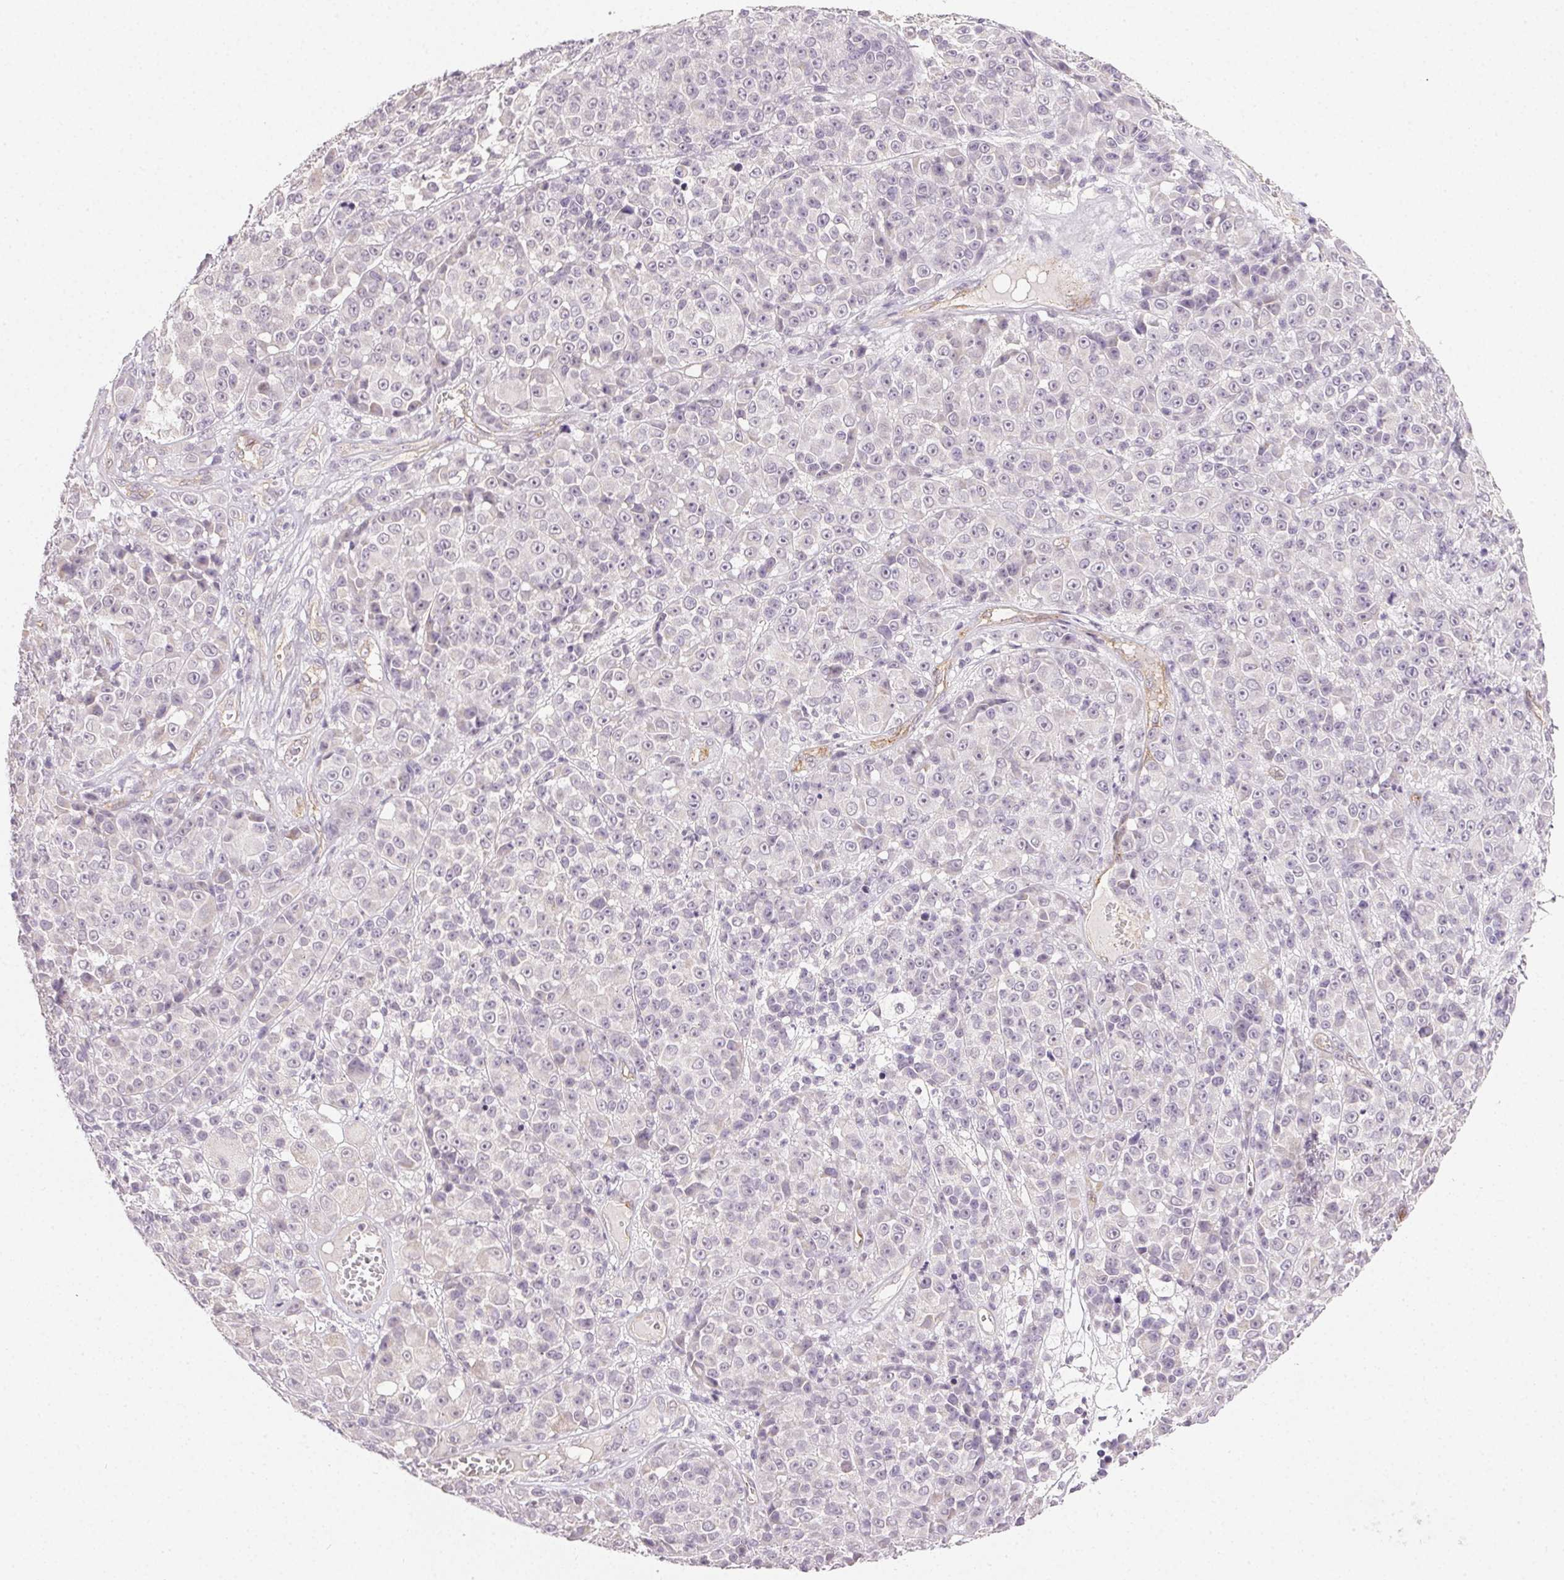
{"staining": {"intensity": "negative", "quantity": "none", "location": "none"}, "tissue": "melanoma", "cell_type": "Tumor cells", "image_type": "cancer", "snomed": [{"axis": "morphology", "description": "Malignant melanoma, NOS"}, {"axis": "topography", "description": "Skin"}, {"axis": "topography", "description": "Skin of back"}], "caption": "Immunohistochemistry micrograph of melanoma stained for a protein (brown), which shows no positivity in tumor cells.", "gene": "PLCB1", "patient": {"sex": "male", "age": 91}}